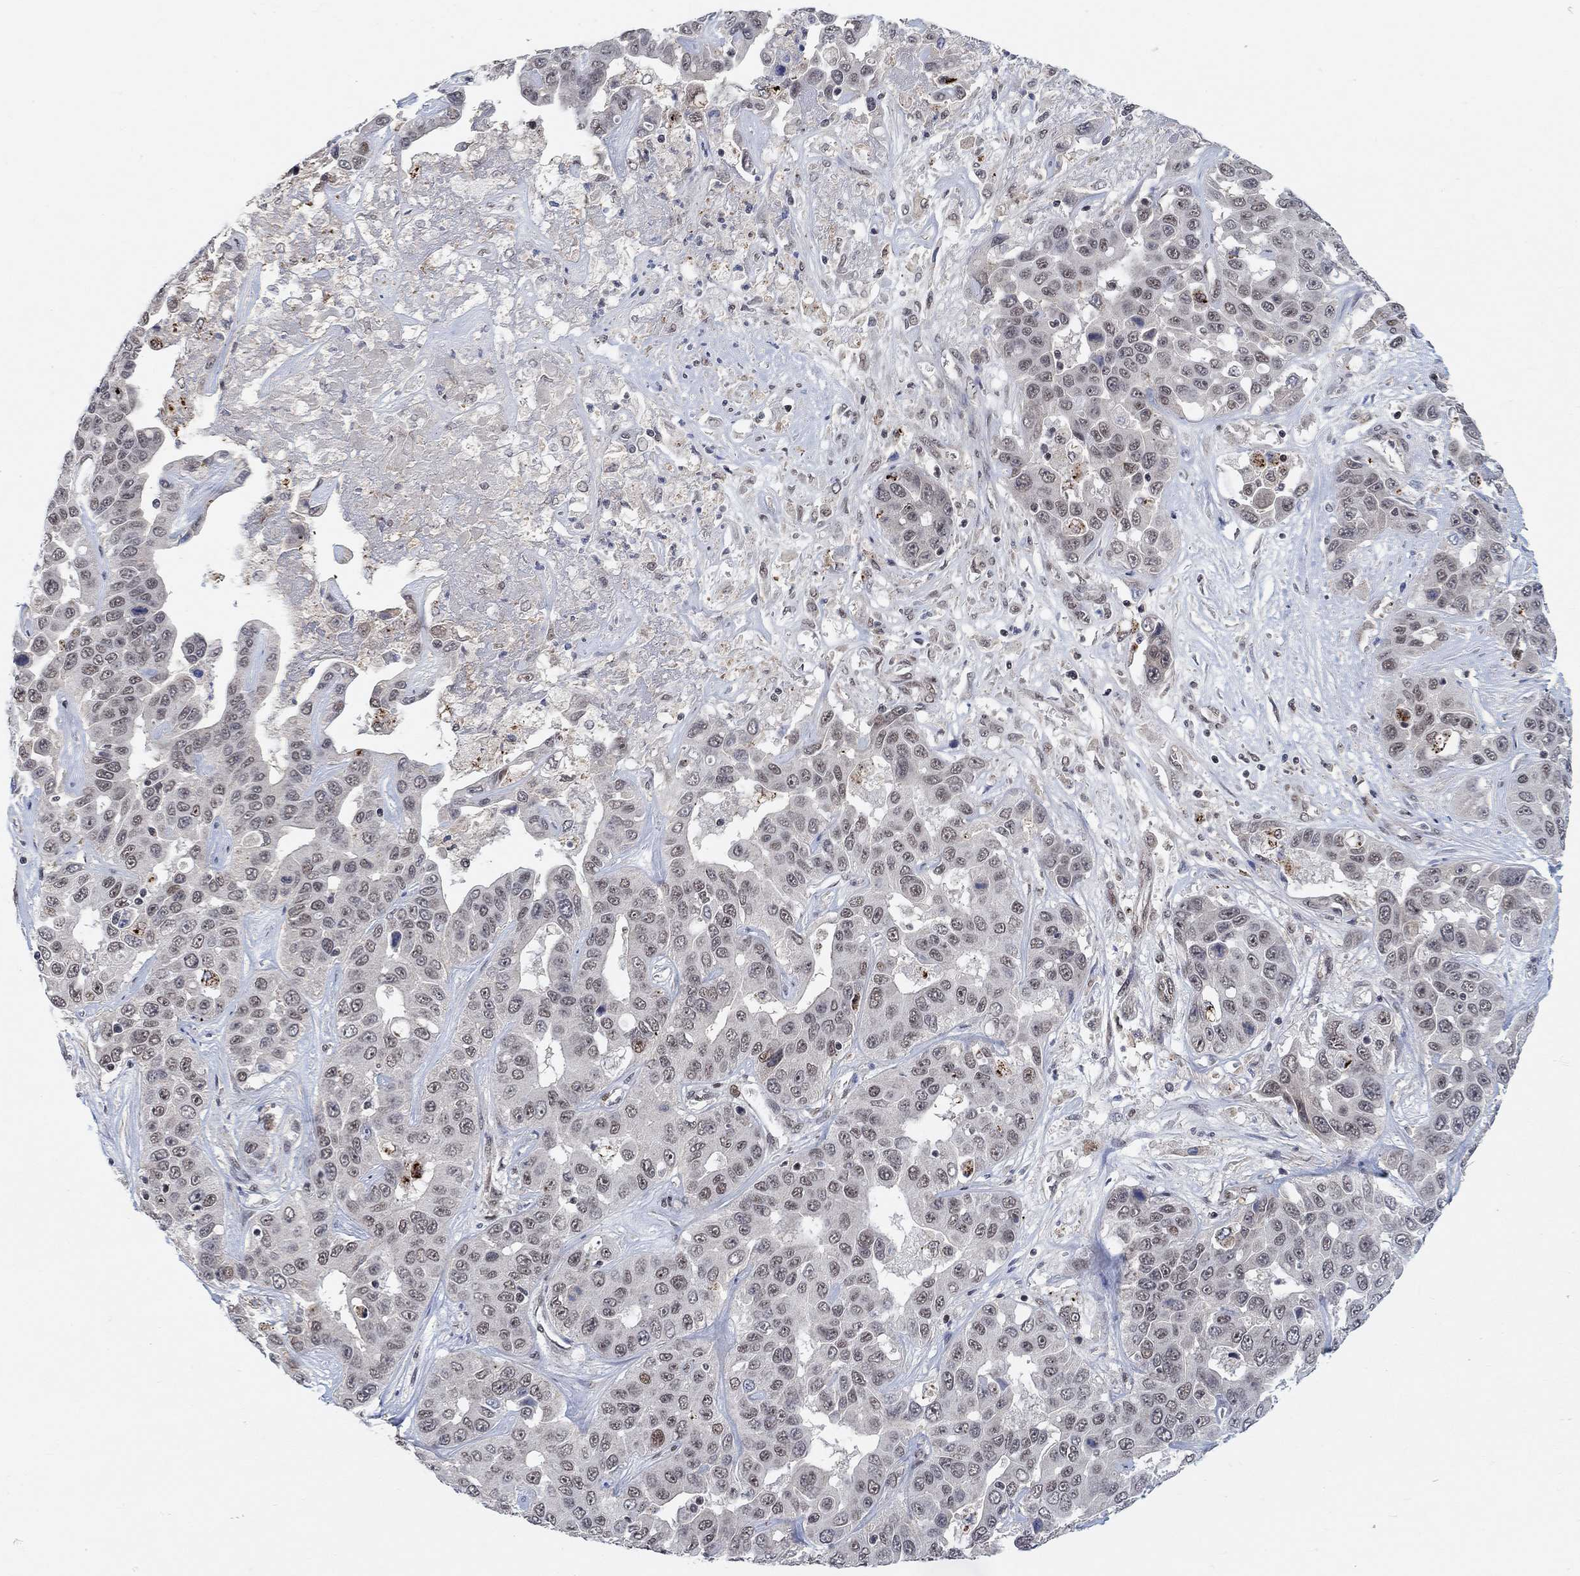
{"staining": {"intensity": "negative", "quantity": "none", "location": "none"}, "tissue": "liver cancer", "cell_type": "Tumor cells", "image_type": "cancer", "snomed": [{"axis": "morphology", "description": "Cholangiocarcinoma"}, {"axis": "topography", "description": "Liver"}], "caption": "Histopathology image shows no significant protein staining in tumor cells of liver cancer.", "gene": "THAP8", "patient": {"sex": "female", "age": 52}}